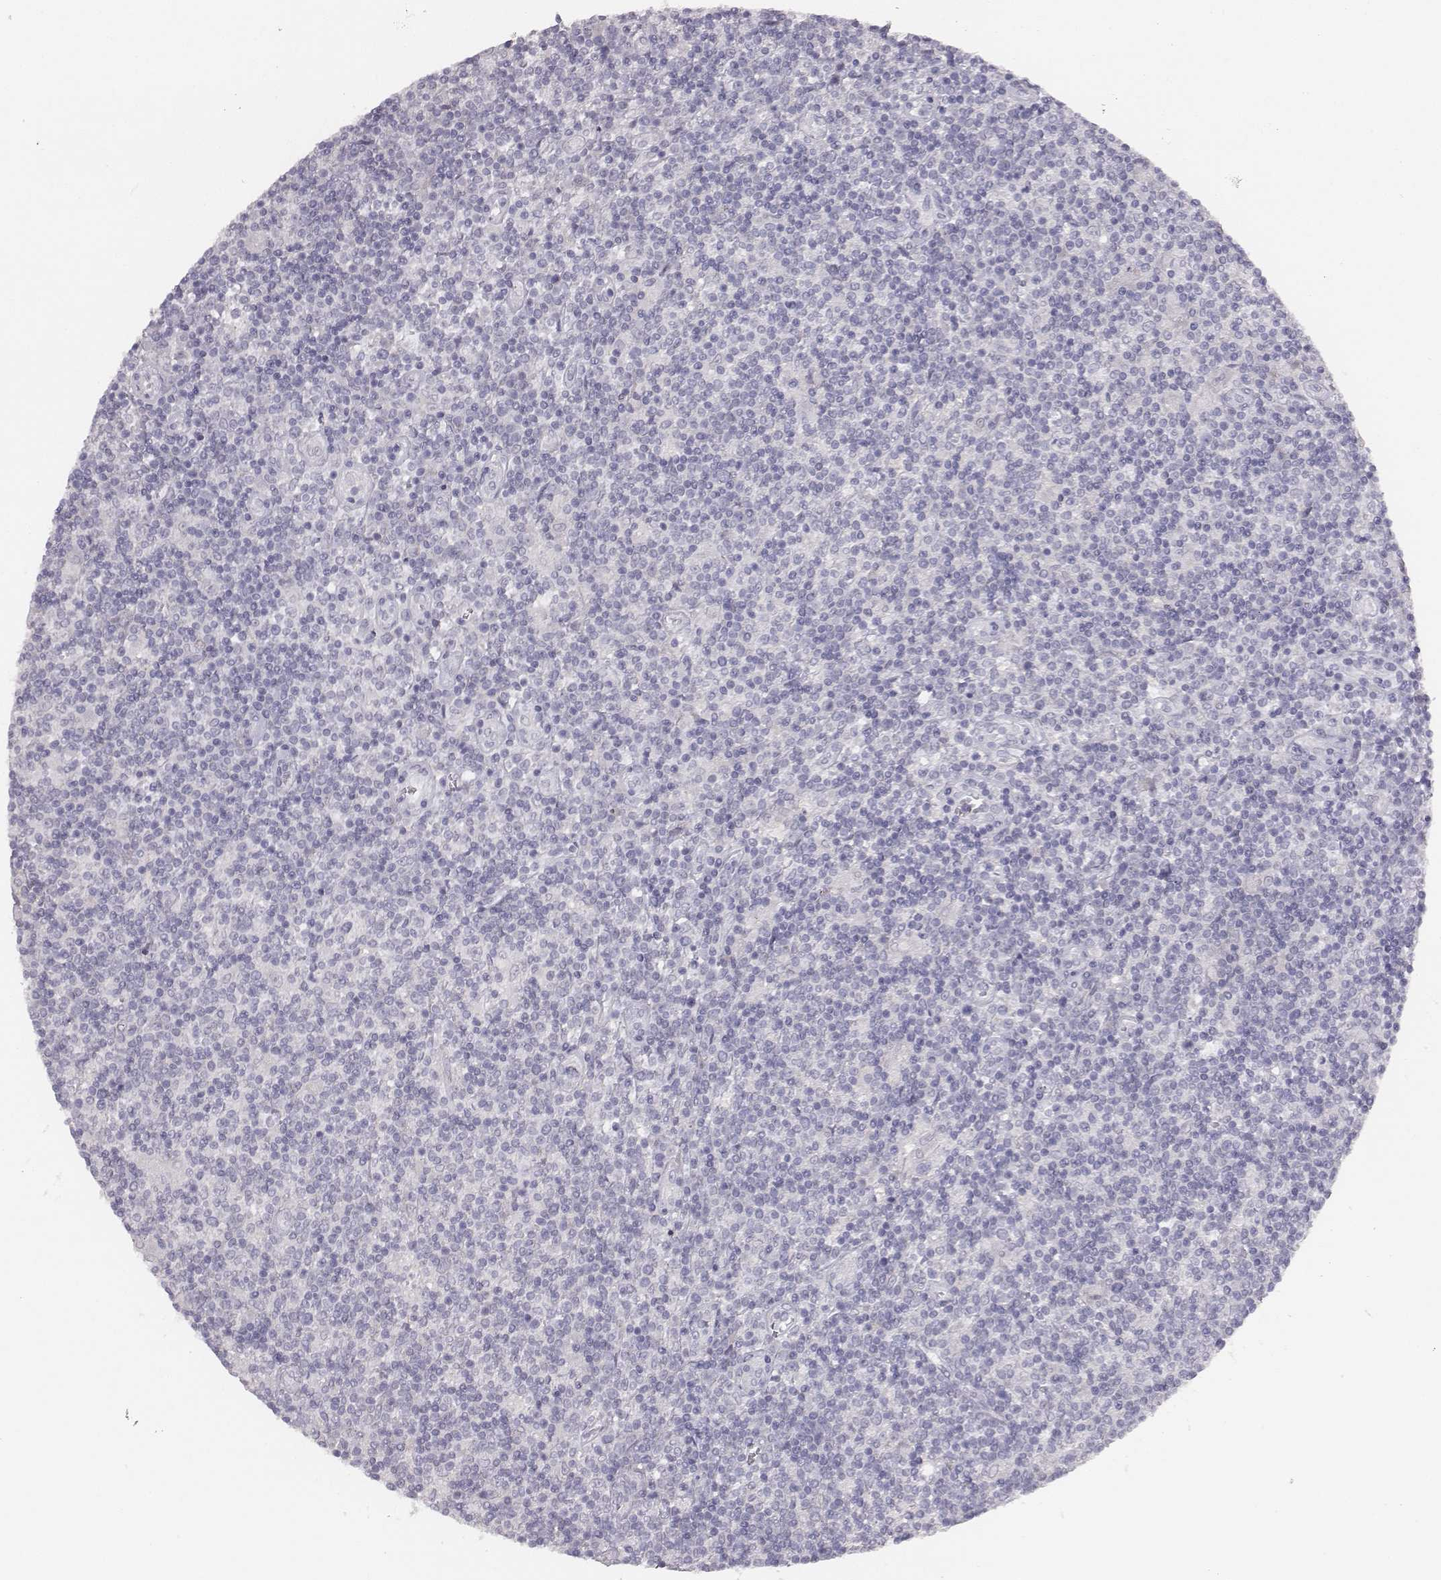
{"staining": {"intensity": "negative", "quantity": "none", "location": "none"}, "tissue": "lymphoma", "cell_type": "Tumor cells", "image_type": "cancer", "snomed": [{"axis": "morphology", "description": "Hodgkin's disease, NOS"}, {"axis": "topography", "description": "Lymph node"}], "caption": "The immunohistochemistry (IHC) micrograph has no significant staining in tumor cells of Hodgkin's disease tissue.", "gene": "ABCD3", "patient": {"sex": "male", "age": 40}}